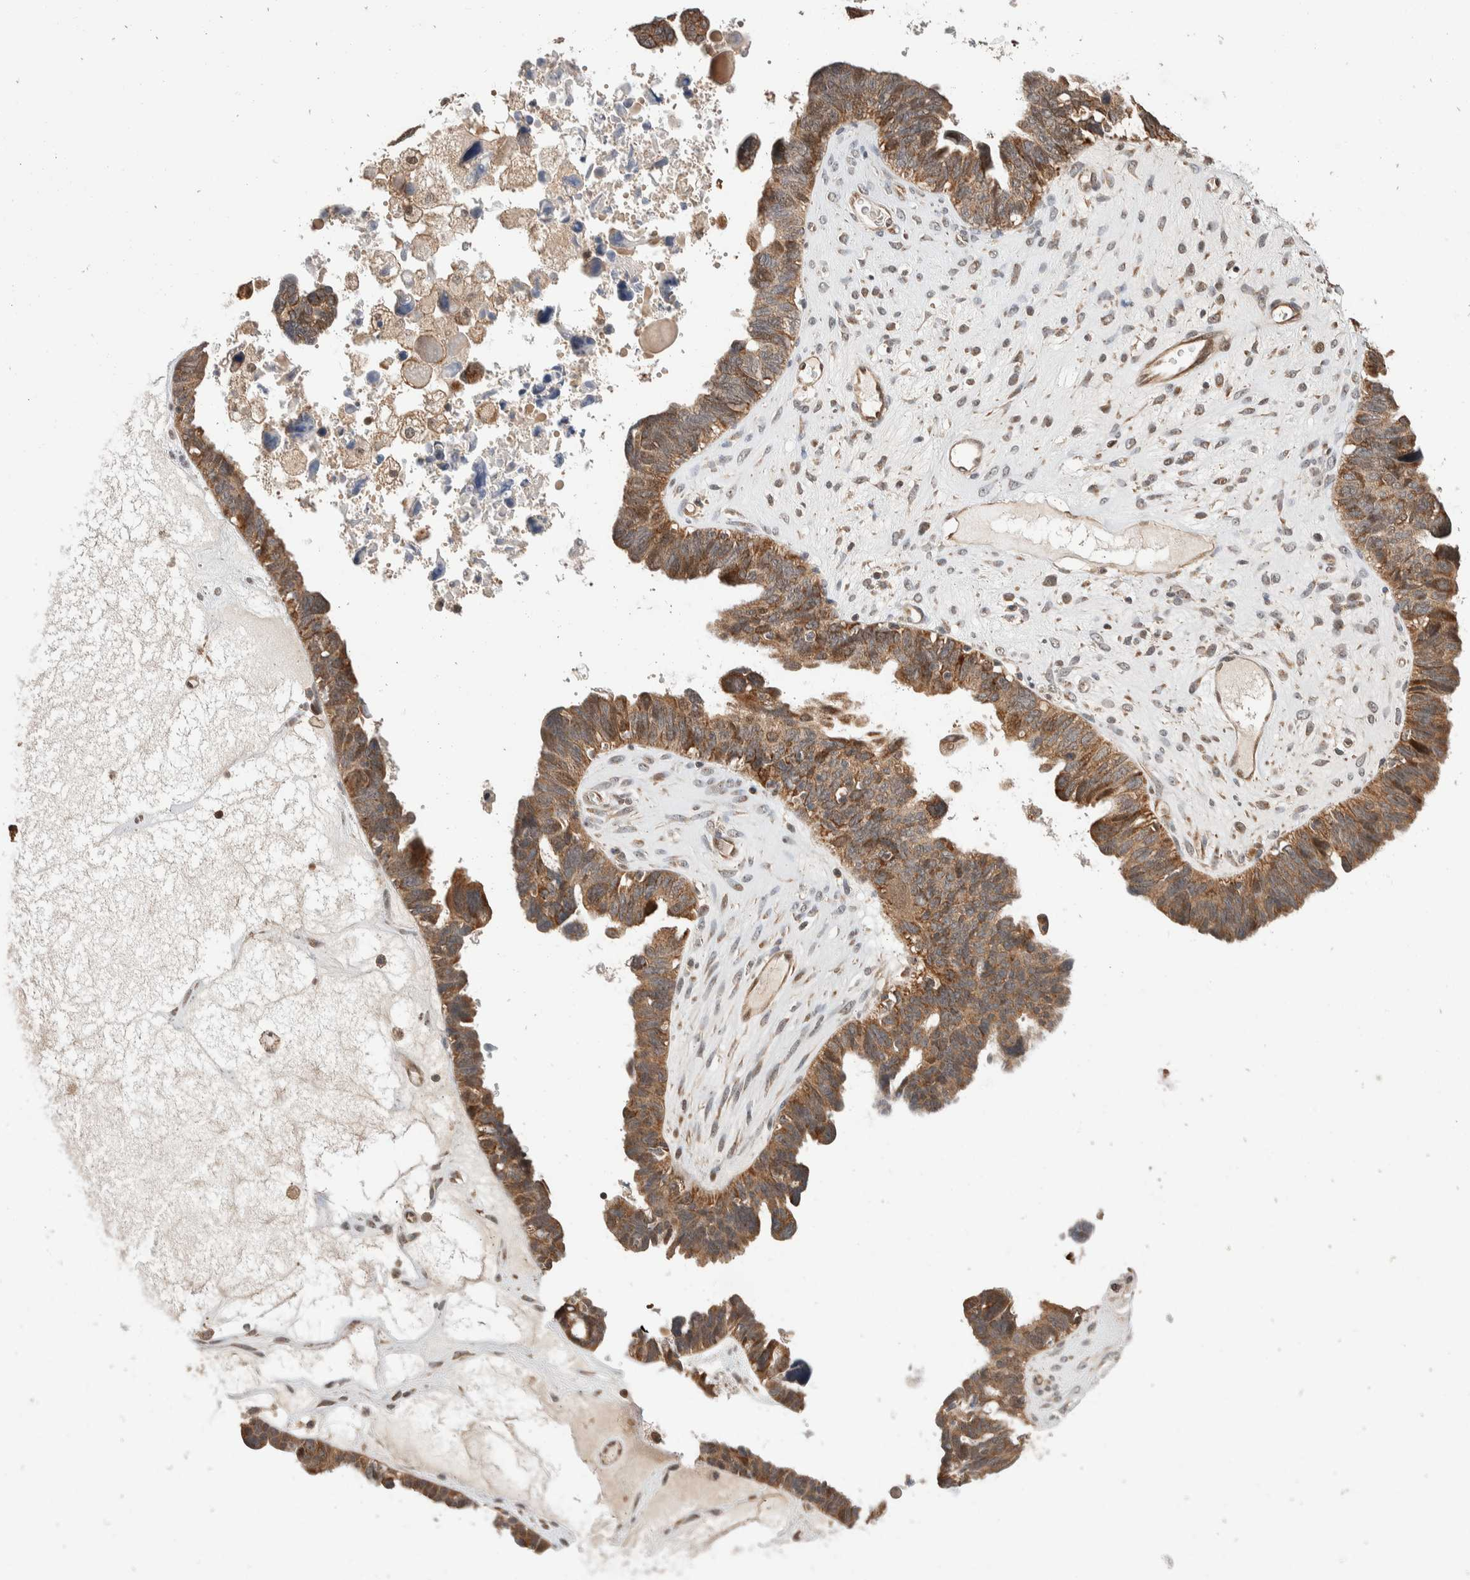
{"staining": {"intensity": "moderate", "quantity": ">75%", "location": "cytoplasmic/membranous,nuclear"}, "tissue": "ovarian cancer", "cell_type": "Tumor cells", "image_type": "cancer", "snomed": [{"axis": "morphology", "description": "Cystadenocarcinoma, serous, NOS"}, {"axis": "topography", "description": "Ovary"}], "caption": "Brown immunohistochemical staining in human ovarian serous cystadenocarcinoma exhibits moderate cytoplasmic/membranous and nuclear staining in approximately >75% of tumor cells.", "gene": "ABHD11", "patient": {"sex": "female", "age": 79}}